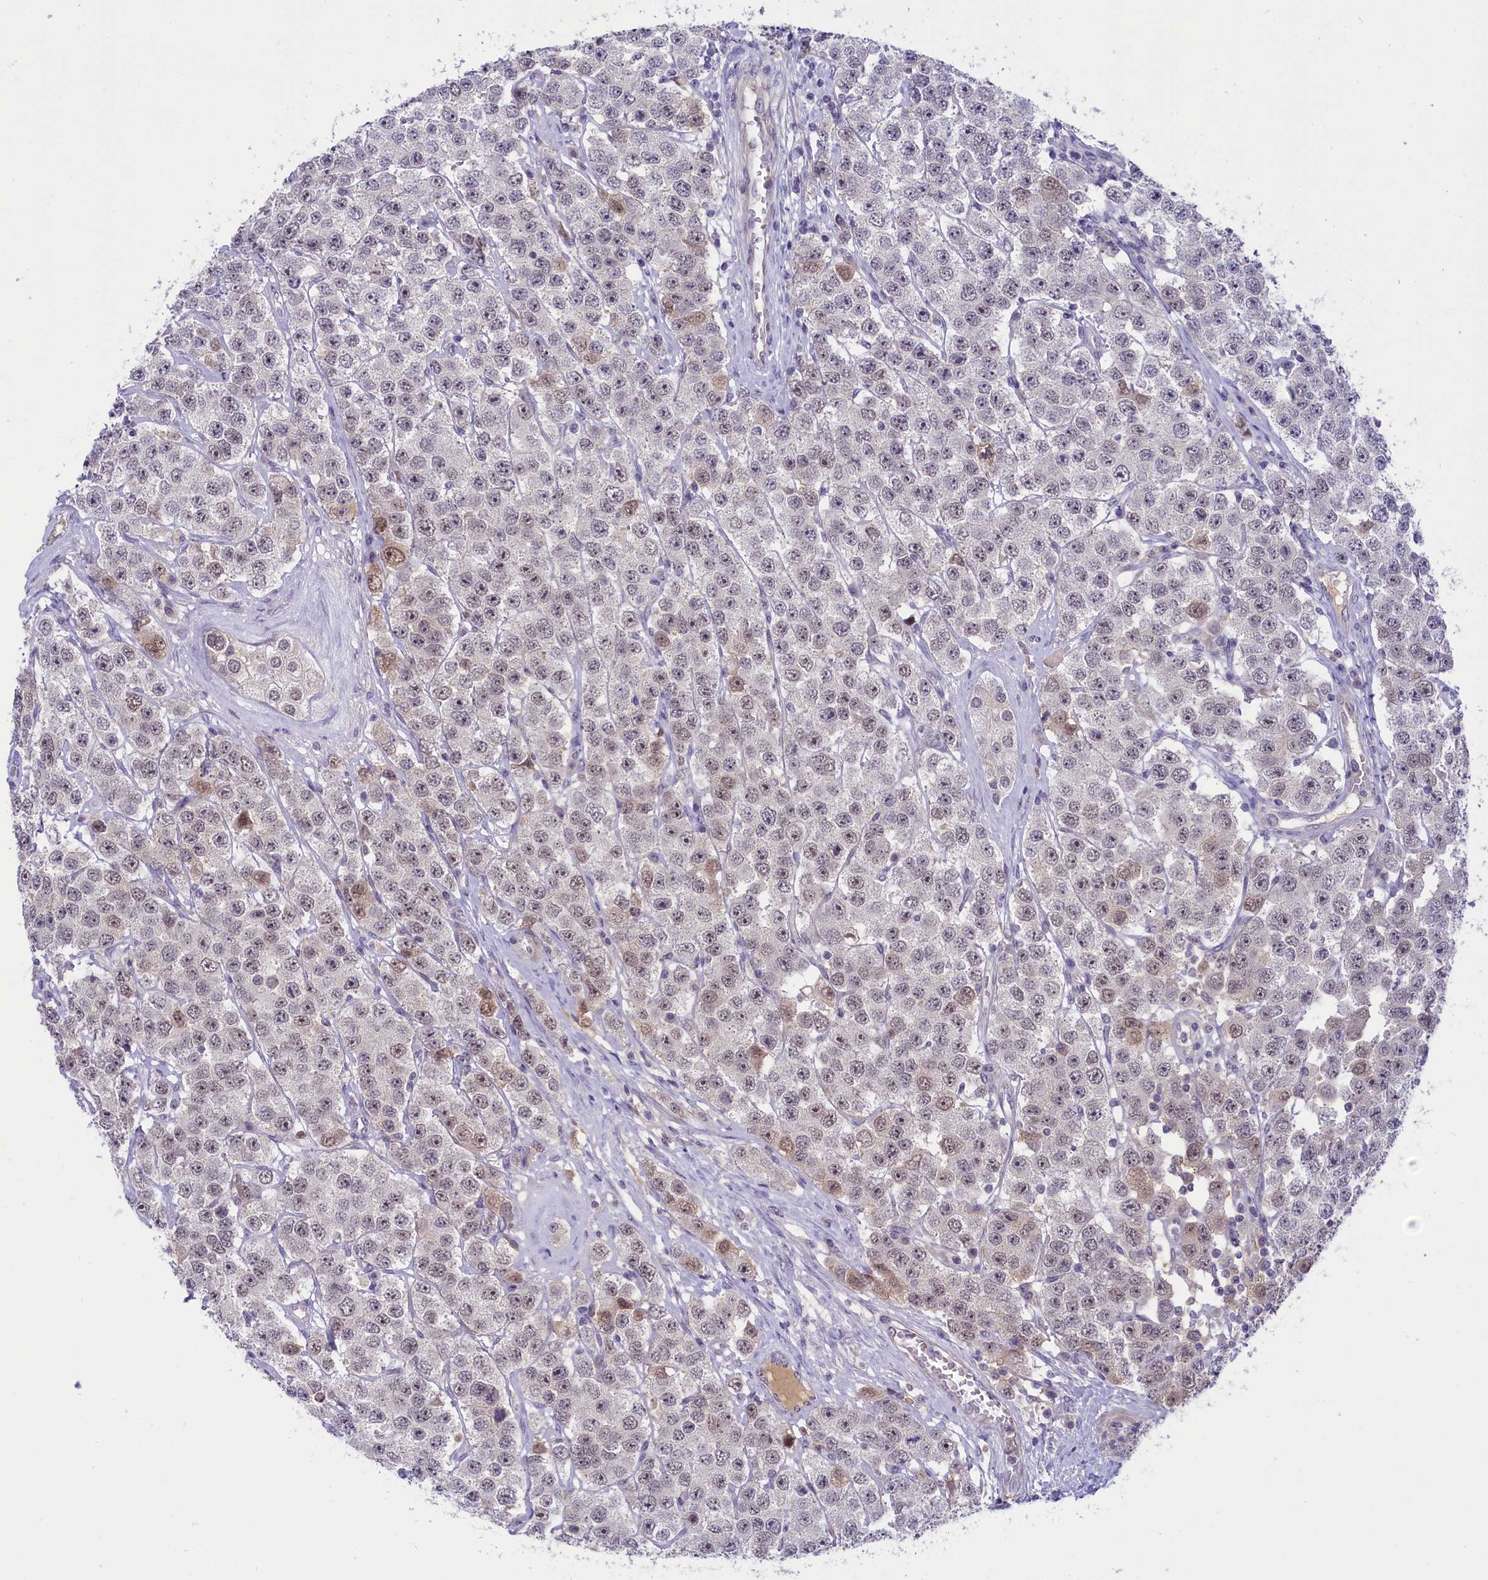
{"staining": {"intensity": "weak", "quantity": "25%-75%", "location": "nuclear"}, "tissue": "testis cancer", "cell_type": "Tumor cells", "image_type": "cancer", "snomed": [{"axis": "morphology", "description": "Seminoma, NOS"}, {"axis": "topography", "description": "Testis"}], "caption": "Immunohistochemistry (IHC) (DAB (3,3'-diaminobenzidine)) staining of human testis cancer exhibits weak nuclear protein positivity in approximately 25%-75% of tumor cells.", "gene": "CRAMP1", "patient": {"sex": "male", "age": 28}}